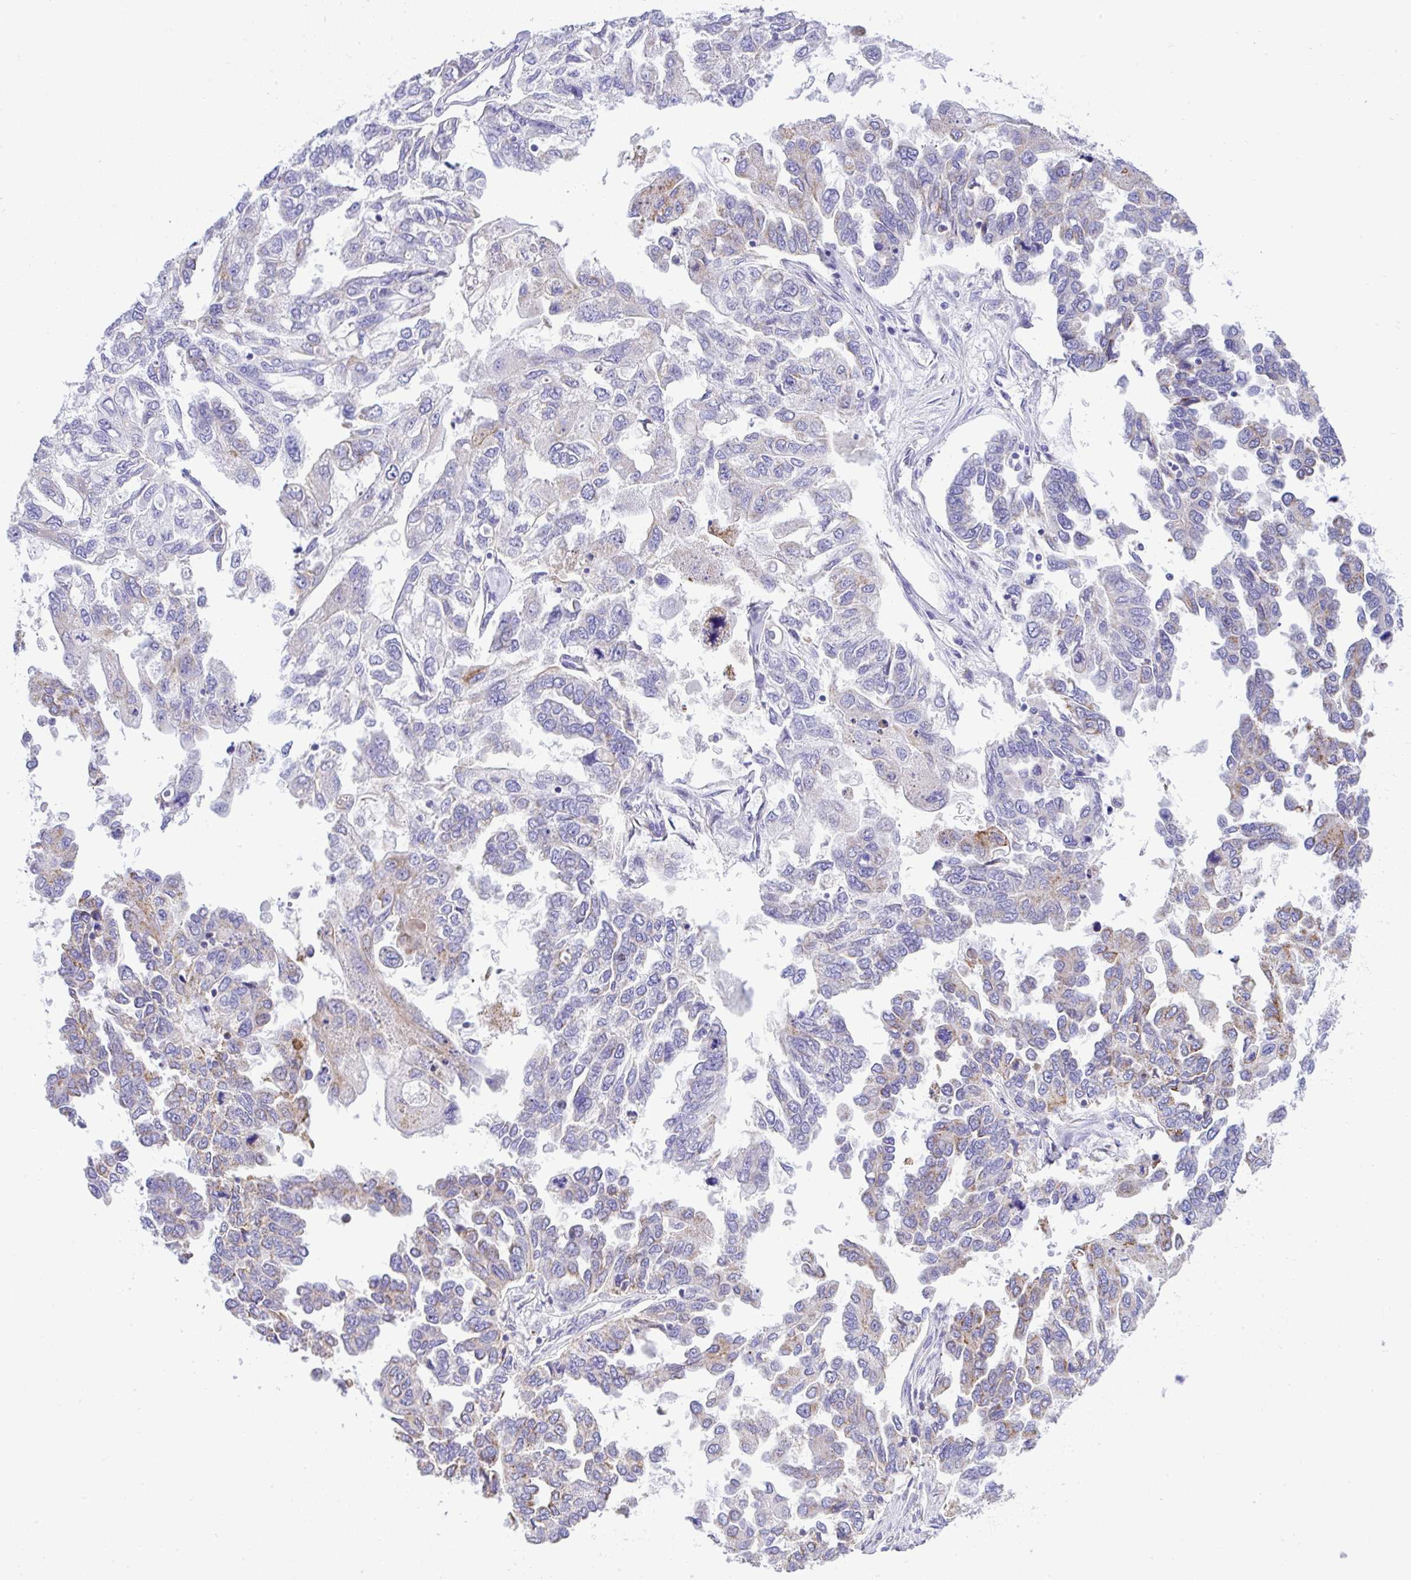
{"staining": {"intensity": "moderate", "quantity": "<25%", "location": "cytoplasmic/membranous"}, "tissue": "ovarian cancer", "cell_type": "Tumor cells", "image_type": "cancer", "snomed": [{"axis": "morphology", "description": "Cystadenocarcinoma, serous, NOS"}, {"axis": "topography", "description": "Ovary"}], "caption": "High-power microscopy captured an immunohistochemistry image of ovarian cancer, revealing moderate cytoplasmic/membranous staining in about <25% of tumor cells.", "gene": "SLC13A1", "patient": {"sex": "female", "age": 53}}